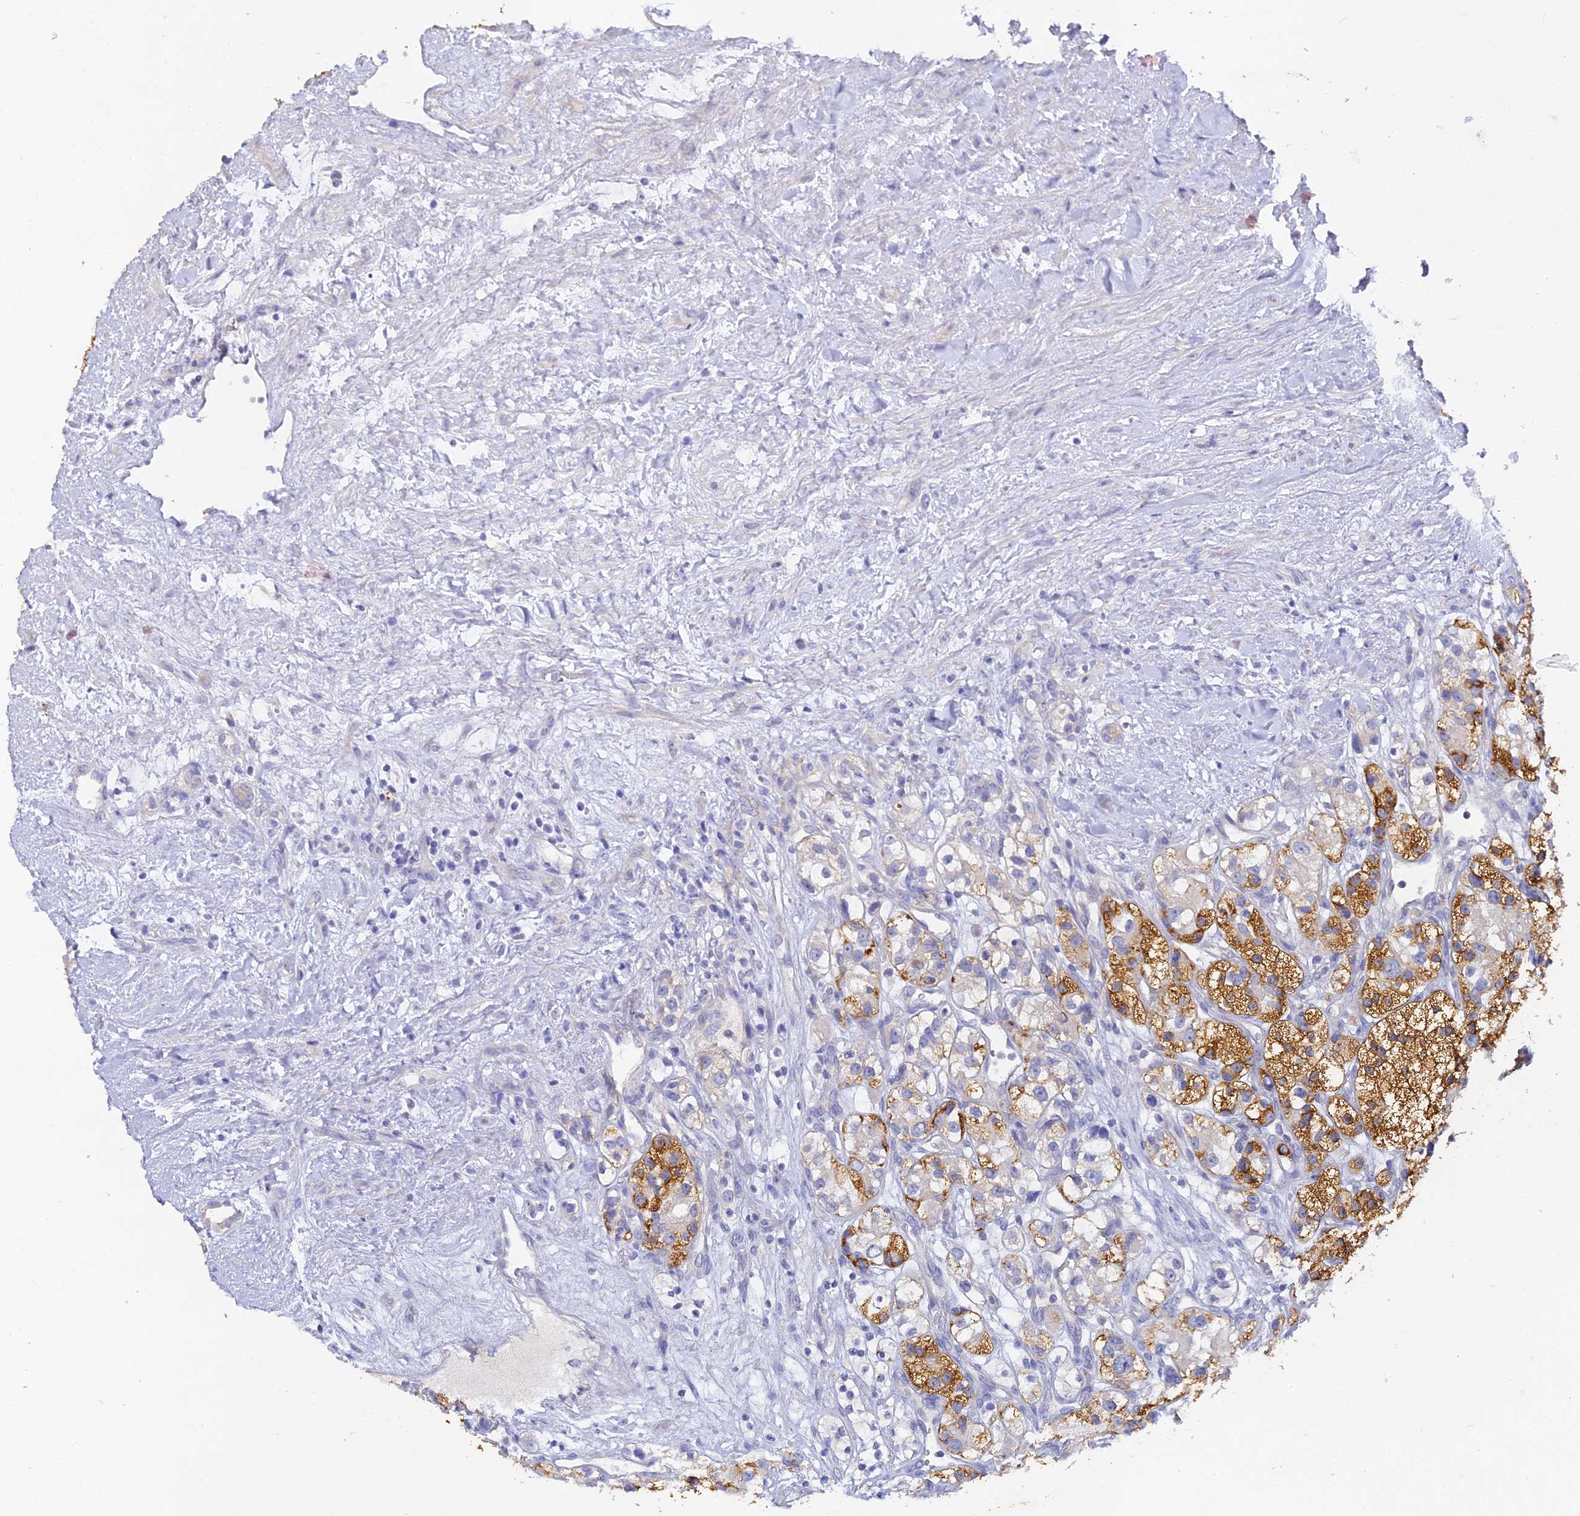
{"staining": {"intensity": "strong", "quantity": ">75%", "location": "cytoplasmic/membranous"}, "tissue": "renal cancer", "cell_type": "Tumor cells", "image_type": "cancer", "snomed": [{"axis": "morphology", "description": "Adenocarcinoma, NOS"}, {"axis": "topography", "description": "Kidney"}], "caption": "Protein staining of adenocarcinoma (renal) tissue demonstrates strong cytoplasmic/membranous expression in approximately >75% of tumor cells. (IHC, brightfield microscopy, high magnification).", "gene": "DONSON", "patient": {"sex": "female", "age": 57}}